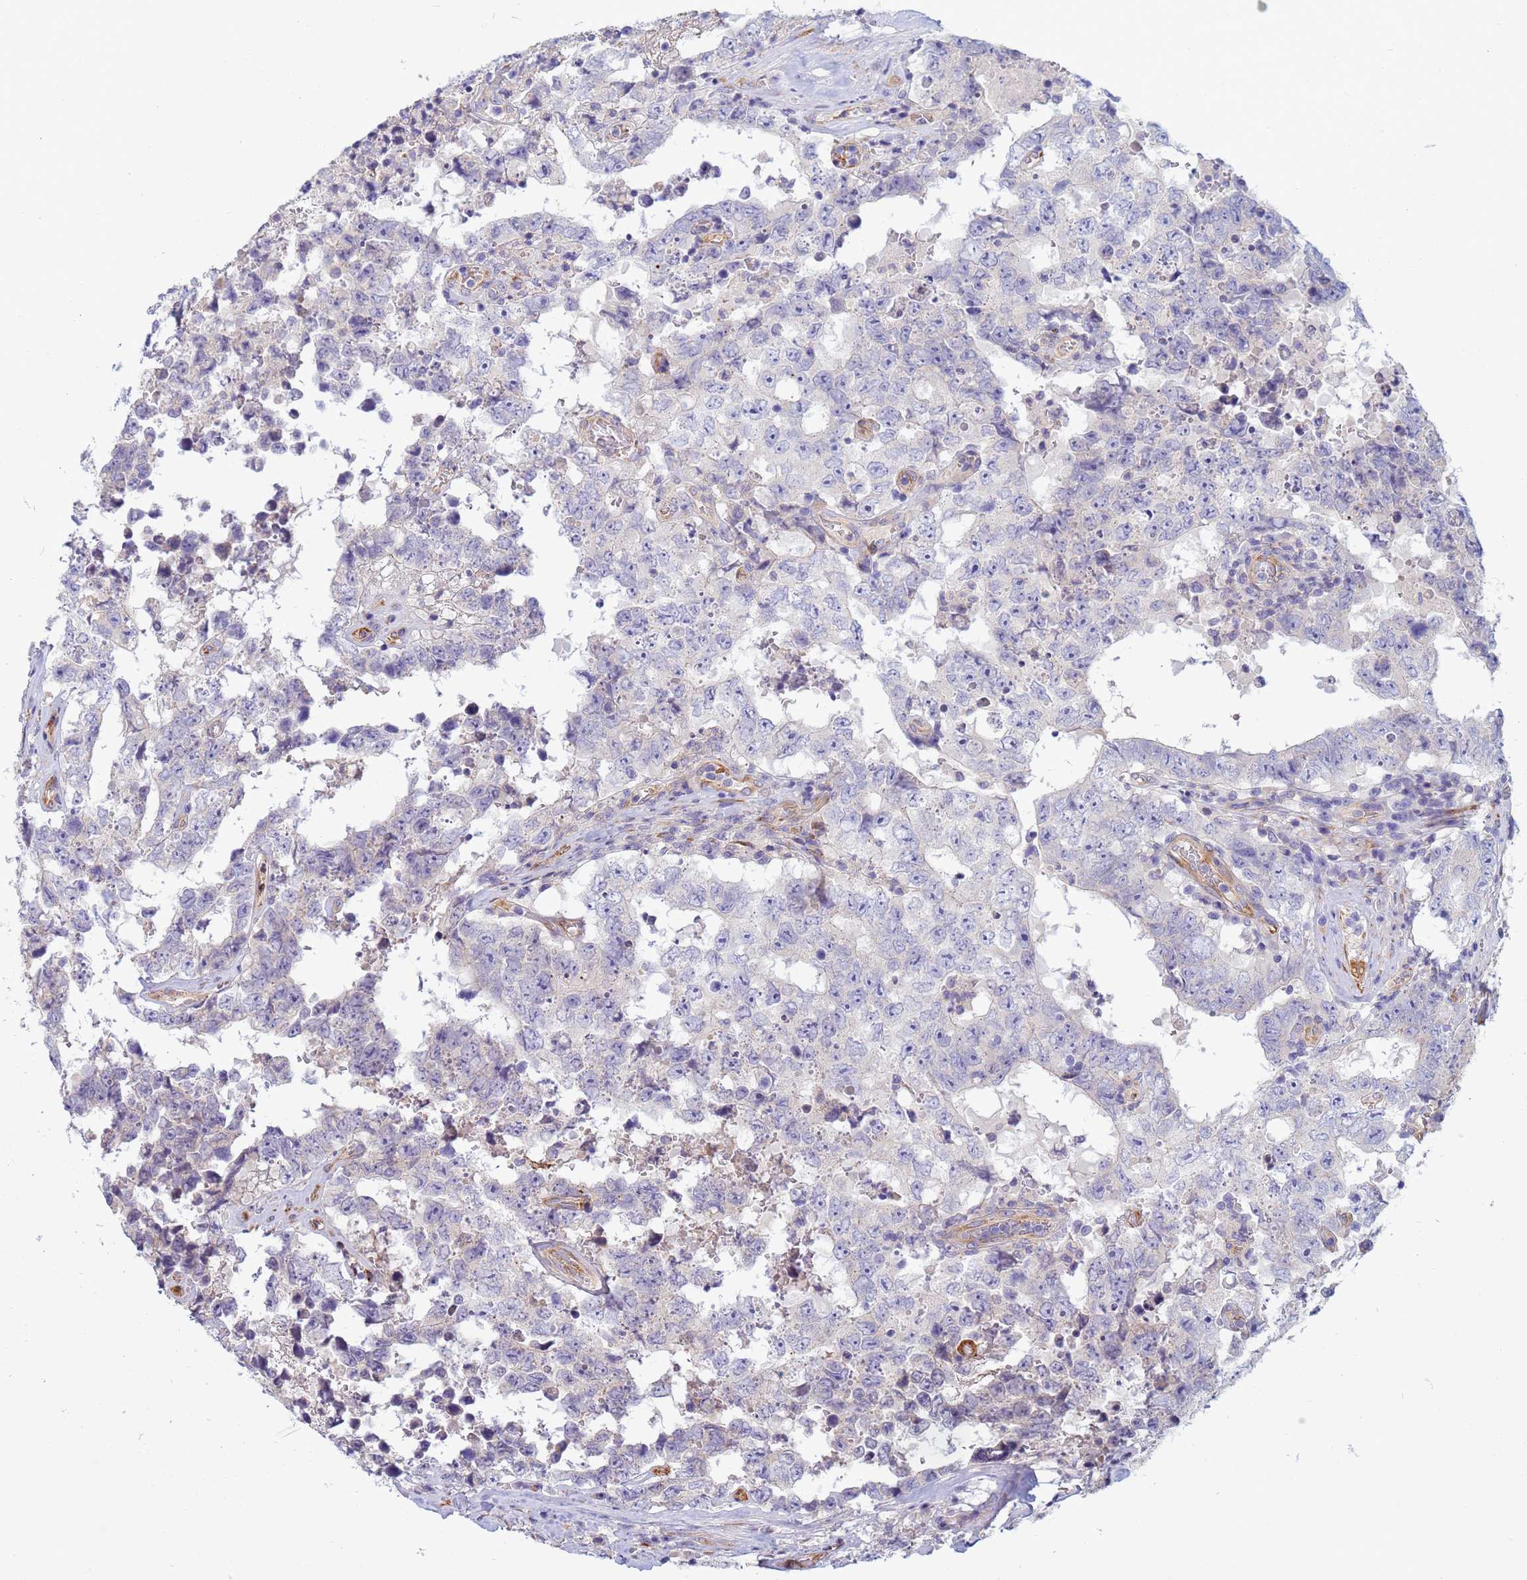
{"staining": {"intensity": "negative", "quantity": "none", "location": "none"}, "tissue": "testis cancer", "cell_type": "Tumor cells", "image_type": "cancer", "snomed": [{"axis": "morphology", "description": "Normal tissue, NOS"}, {"axis": "morphology", "description": "Carcinoma, Embryonal, NOS"}, {"axis": "topography", "description": "Testis"}, {"axis": "topography", "description": "Epididymis"}], "caption": "This is a photomicrograph of IHC staining of testis cancer, which shows no expression in tumor cells.", "gene": "TRPC6", "patient": {"sex": "male", "age": 25}}